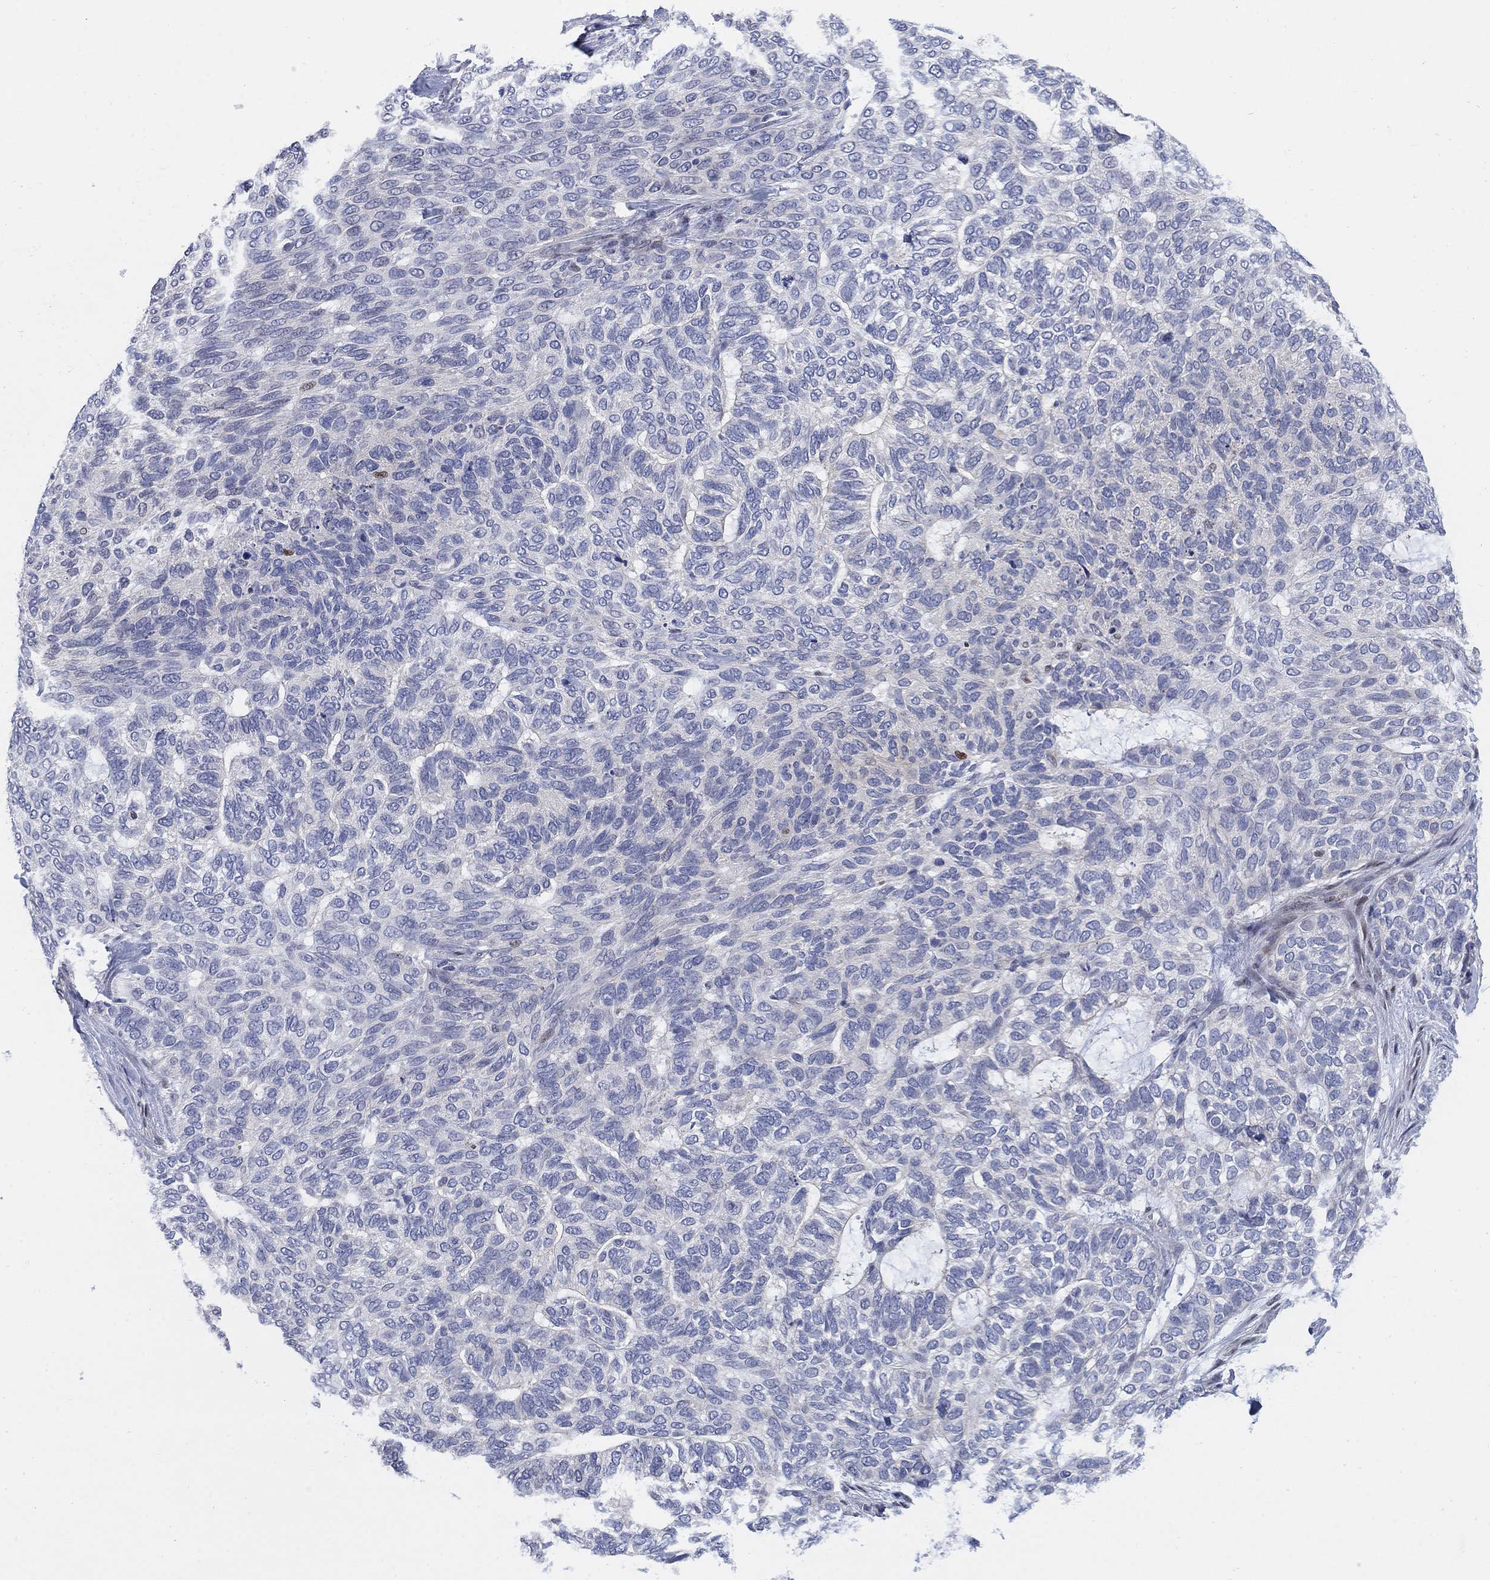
{"staining": {"intensity": "negative", "quantity": "none", "location": "none"}, "tissue": "skin cancer", "cell_type": "Tumor cells", "image_type": "cancer", "snomed": [{"axis": "morphology", "description": "Basal cell carcinoma"}, {"axis": "topography", "description": "Skin"}], "caption": "This is an IHC image of human basal cell carcinoma (skin). There is no staining in tumor cells.", "gene": "MYO3A", "patient": {"sex": "female", "age": 65}}